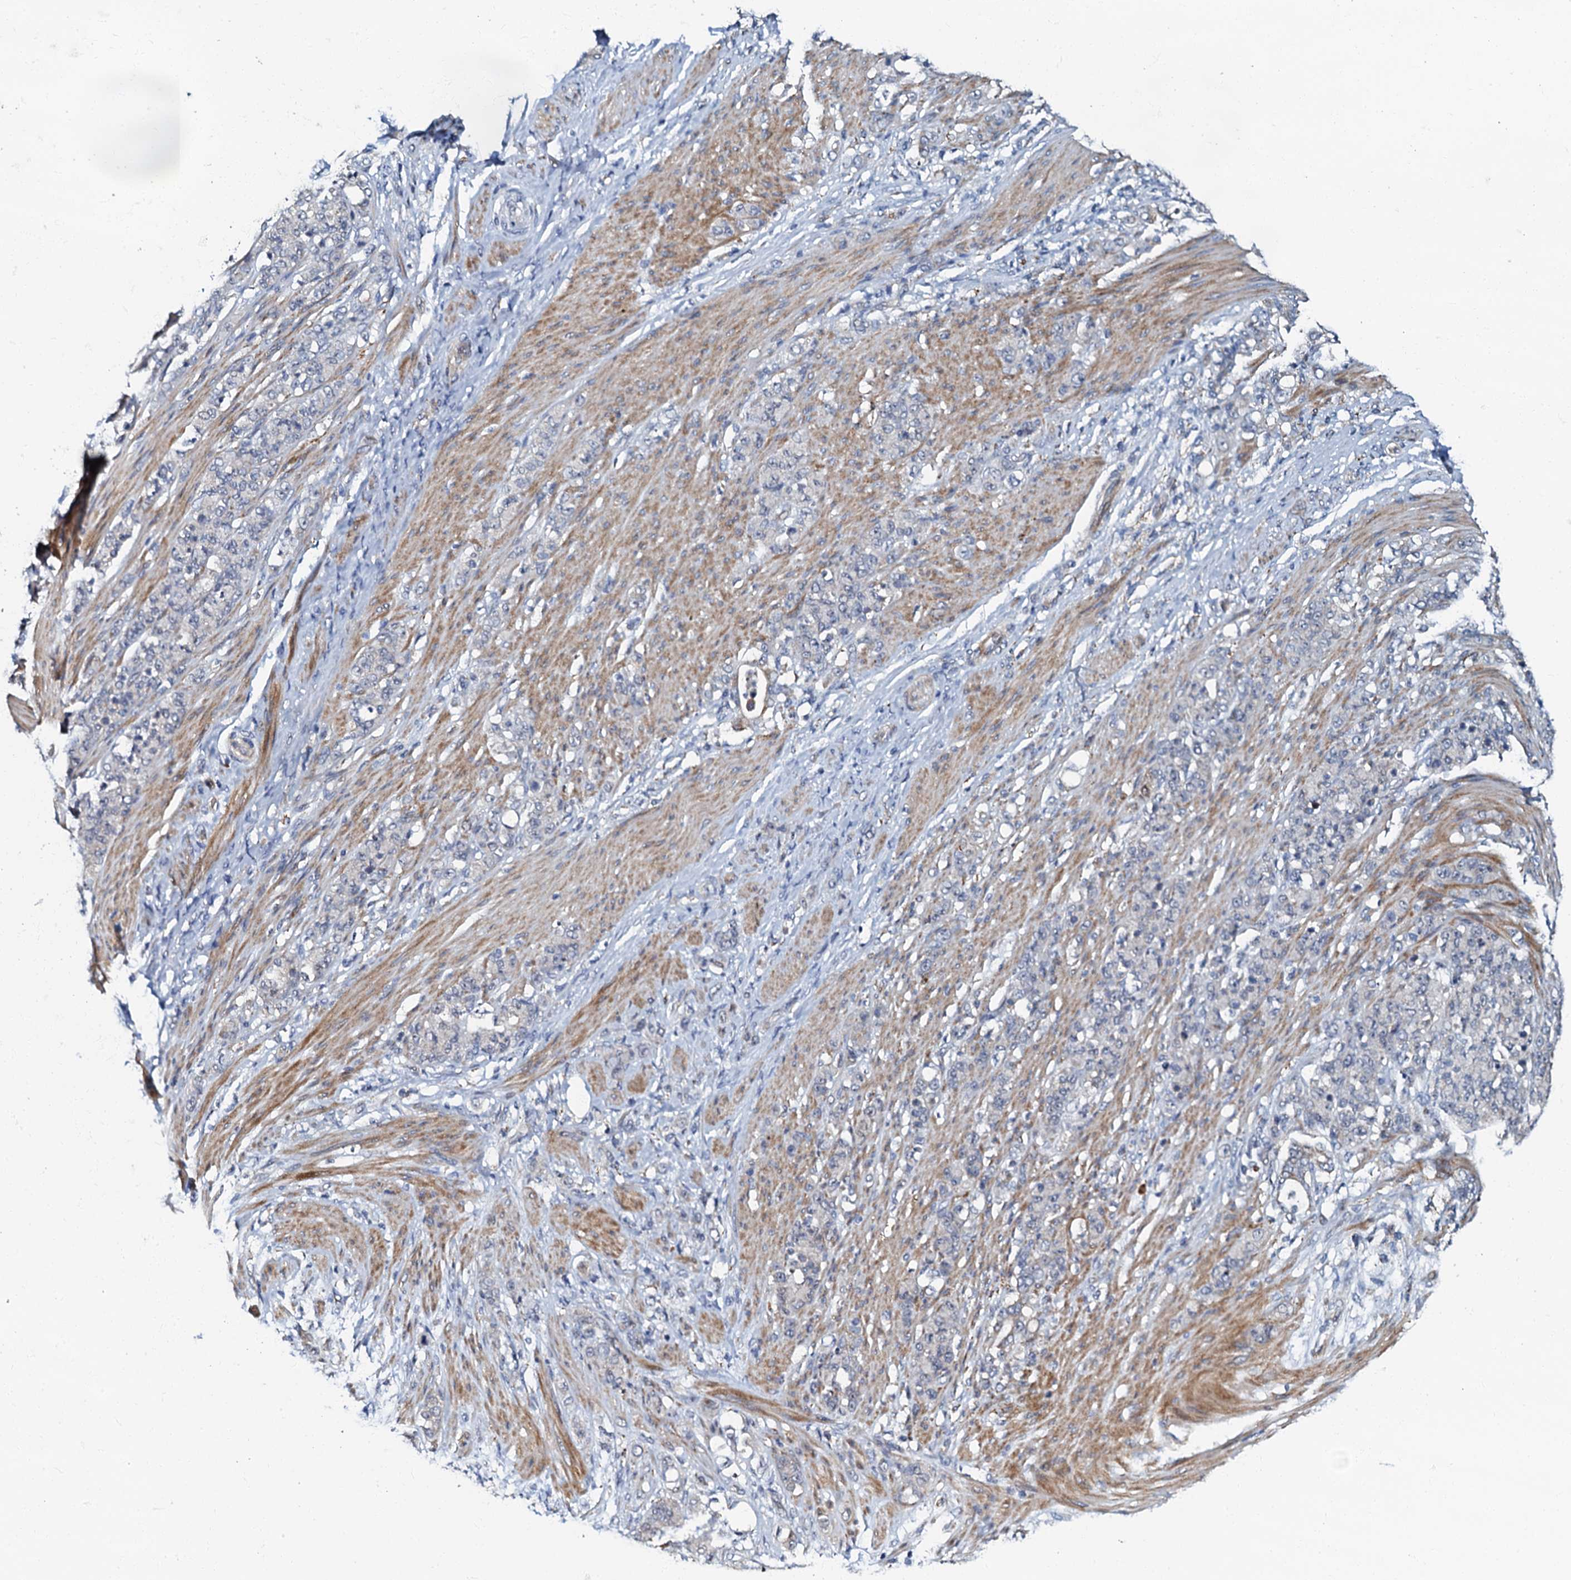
{"staining": {"intensity": "negative", "quantity": "none", "location": "none"}, "tissue": "stomach cancer", "cell_type": "Tumor cells", "image_type": "cancer", "snomed": [{"axis": "morphology", "description": "Adenocarcinoma, NOS"}, {"axis": "topography", "description": "Stomach"}], "caption": "Immunohistochemistry (IHC) histopathology image of stomach cancer stained for a protein (brown), which exhibits no expression in tumor cells. Nuclei are stained in blue.", "gene": "OLAH", "patient": {"sex": "female", "age": 79}}